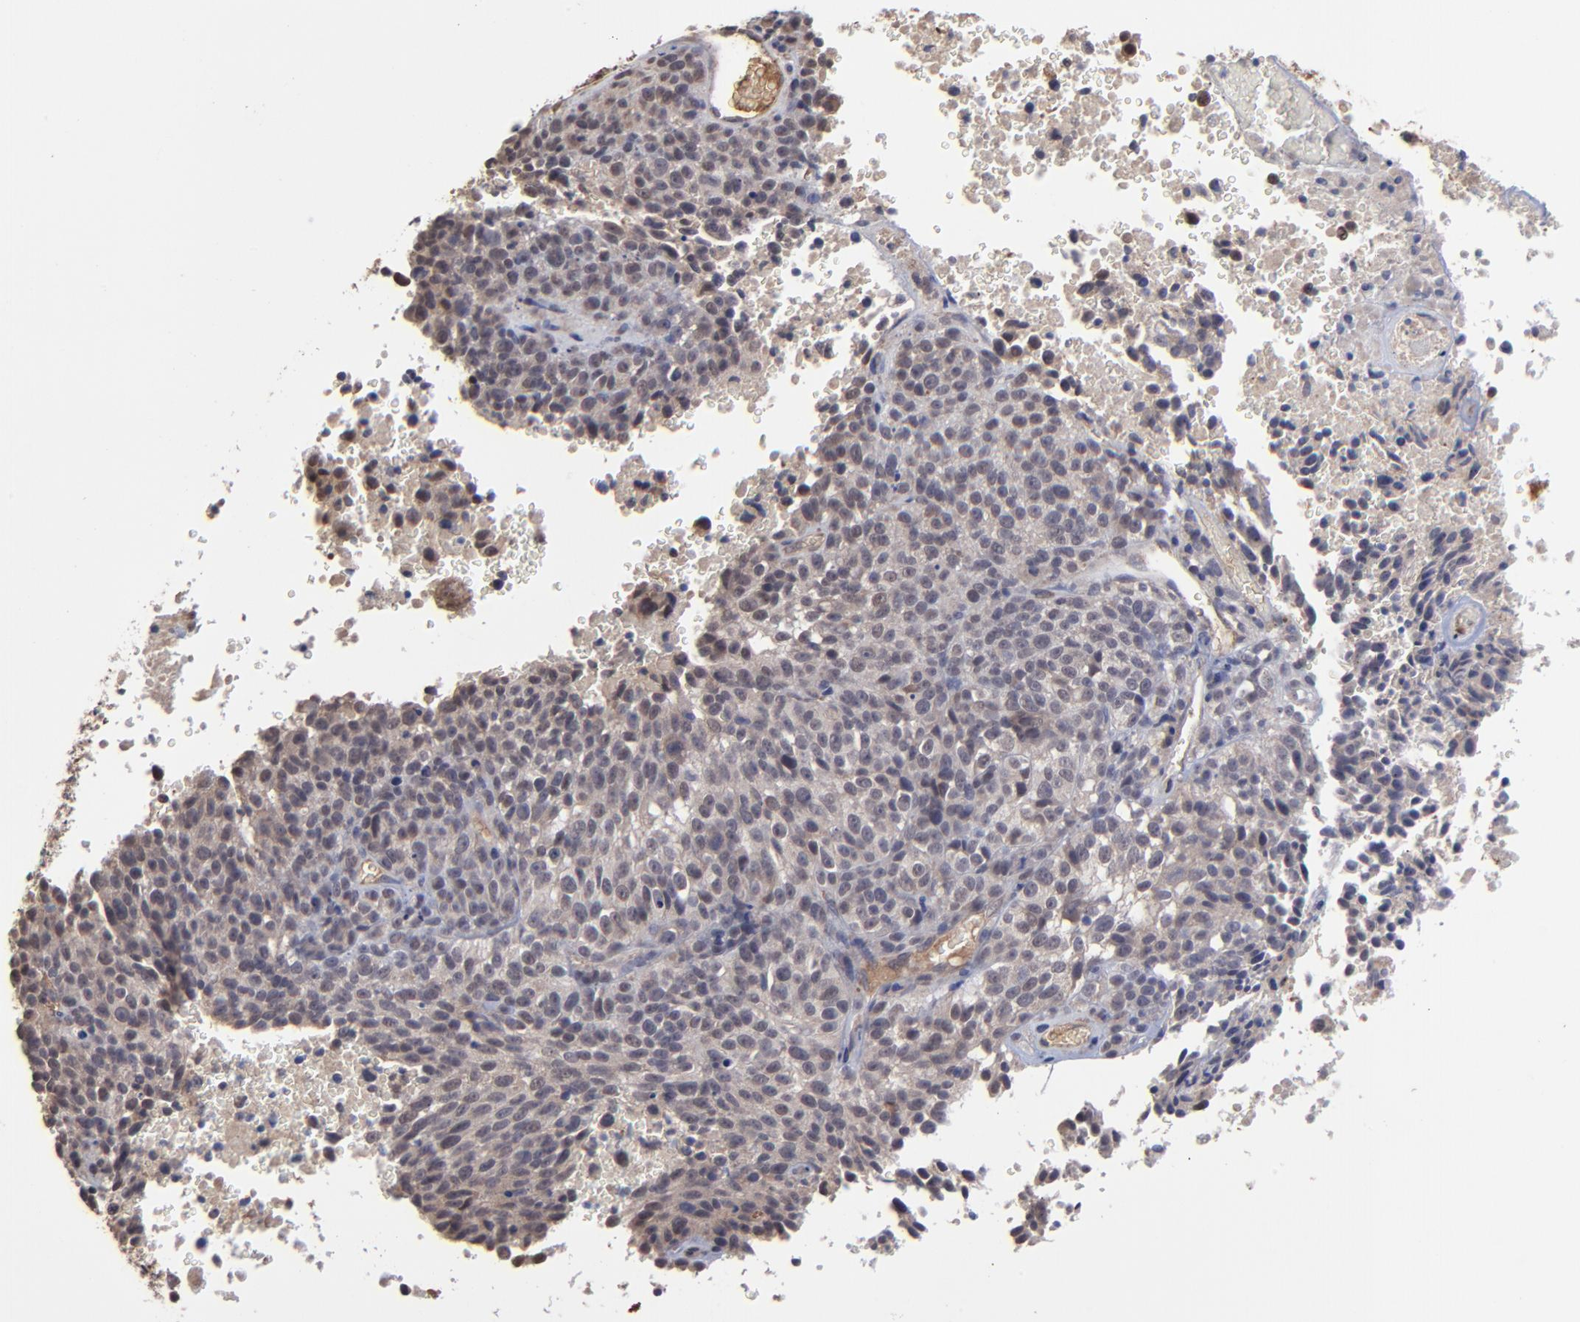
{"staining": {"intensity": "weak", "quantity": "<25%", "location": "cytoplasmic/membranous"}, "tissue": "melanoma", "cell_type": "Tumor cells", "image_type": "cancer", "snomed": [{"axis": "morphology", "description": "Malignant melanoma, Metastatic site"}, {"axis": "topography", "description": "Cerebral cortex"}], "caption": "DAB (3,3'-diaminobenzidine) immunohistochemical staining of human malignant melanoma (metastatic site) shows no significant staining in tumor cells.", "gene": "CHL1", "patient": {"sex": "female", "age": 52}}